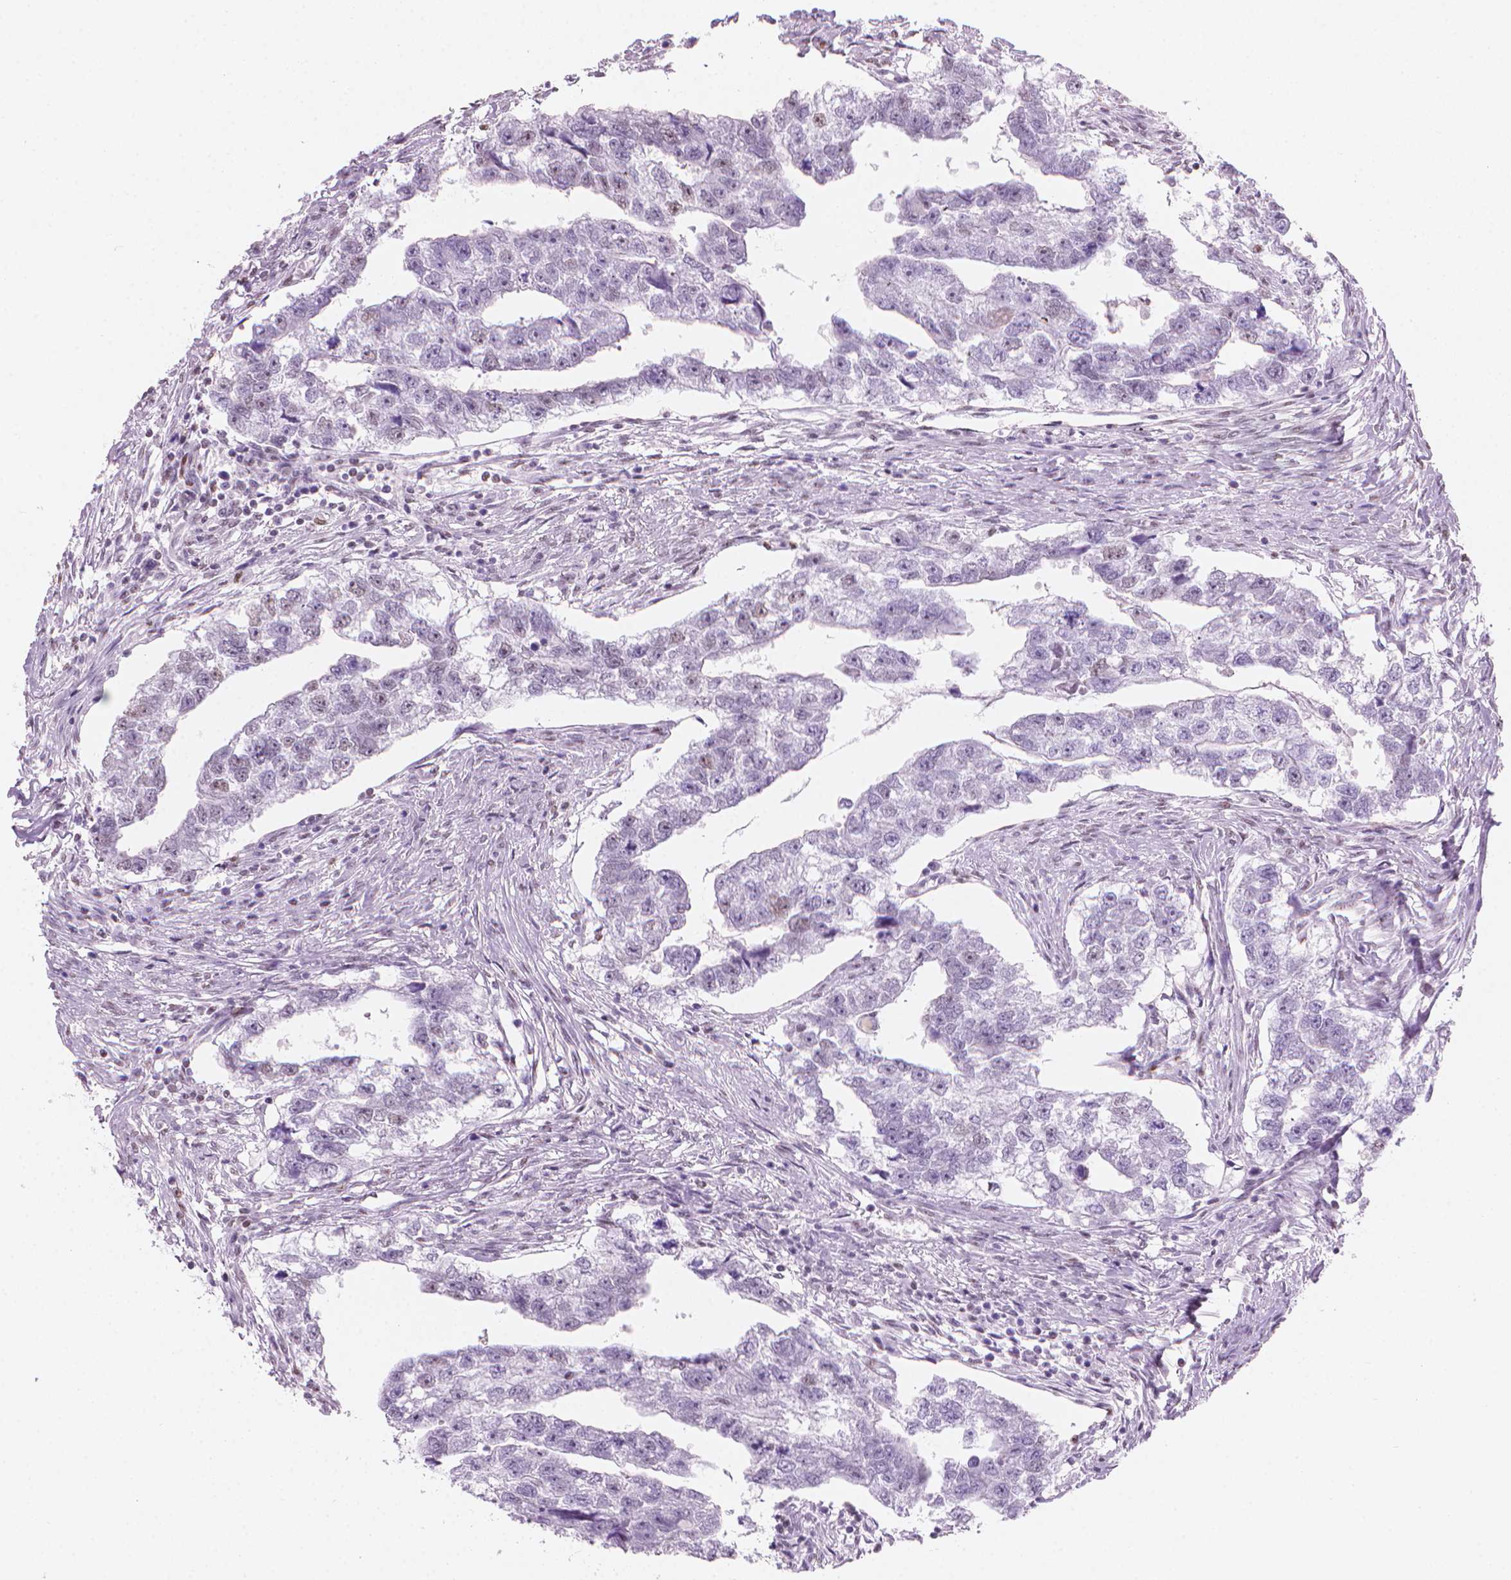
{"staining": {"intensity": "negative", "quantity": "none", "location": "none"}, "tissue": "testis cancer", "cell_type": "Tumor cells", "image_type": "cancer", "snomed": [{"axis": "morphology", "description": "Carcinoma, Embryonal, NOS"}, {"axis": "morphology", "description": "Teratoma, malignant, NOS"}, {"axis": "topography", "description": "Testis"}], "caption": "There is no significant staining in tumor cells of testis cancer (embryonal carcinoma).", "gene": "PIAS2", "patient": {"sex": "male", "age": 44}}